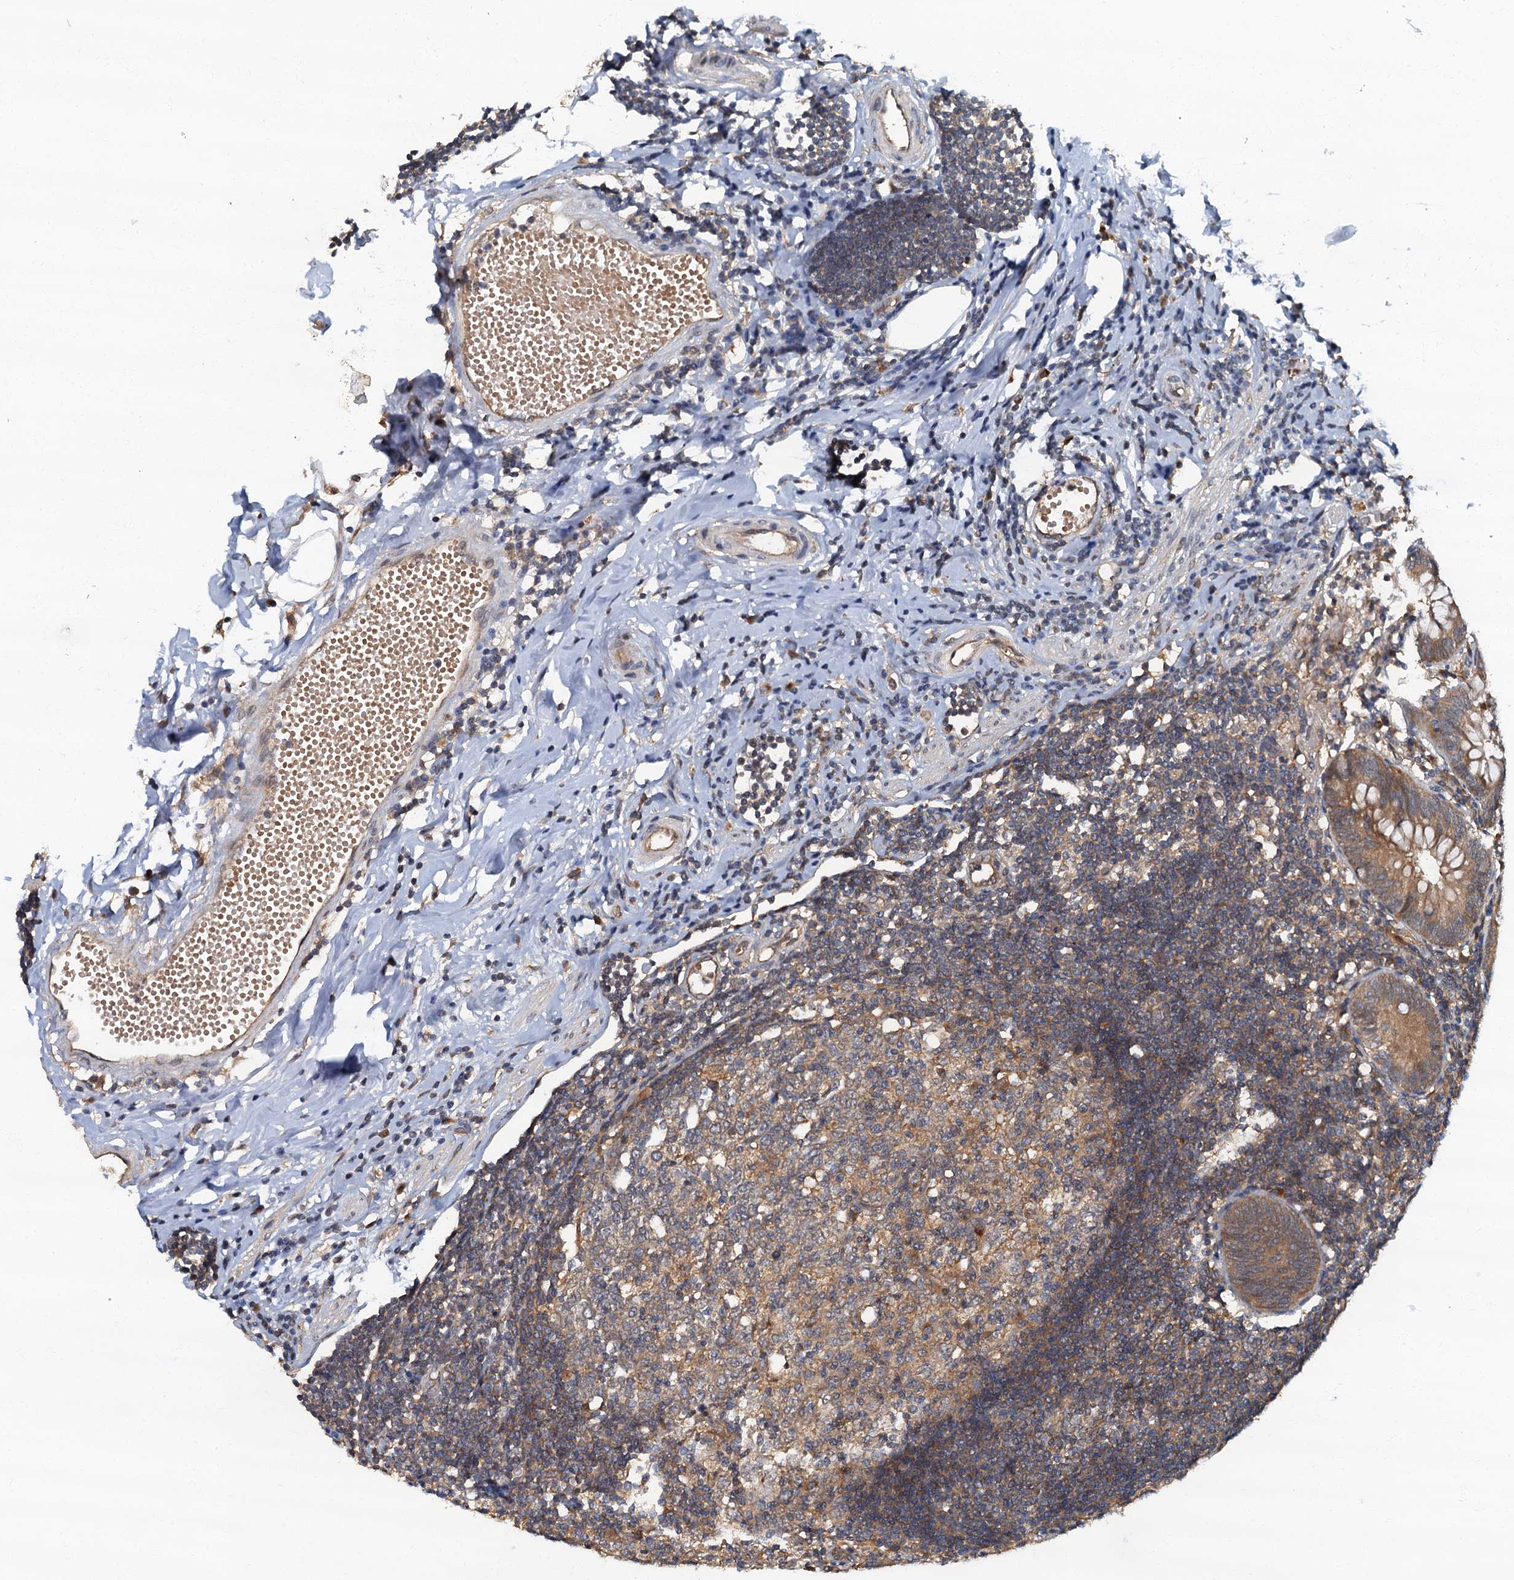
{"staining": {"intensity": "moderate", "quantity": ">75%", "location": "cytoplasmic/membranous"}, "tissue": "appendix", "cell_type": "Glandular cells", "image_type": "normal", "snomed": [{"axis": "morphology", "description": "Normal tissue, NOS"}, {"axis": "topography", "description": "Appendix"}], "caption": "About >75% of glandular cells in unremarkable human appendix show moderate cytoplasmic/membranous protein expression as visualized by brown immunohistochemical staining.", "gene": "TBCK", "patient": {"sex": "female", "age": 54}}